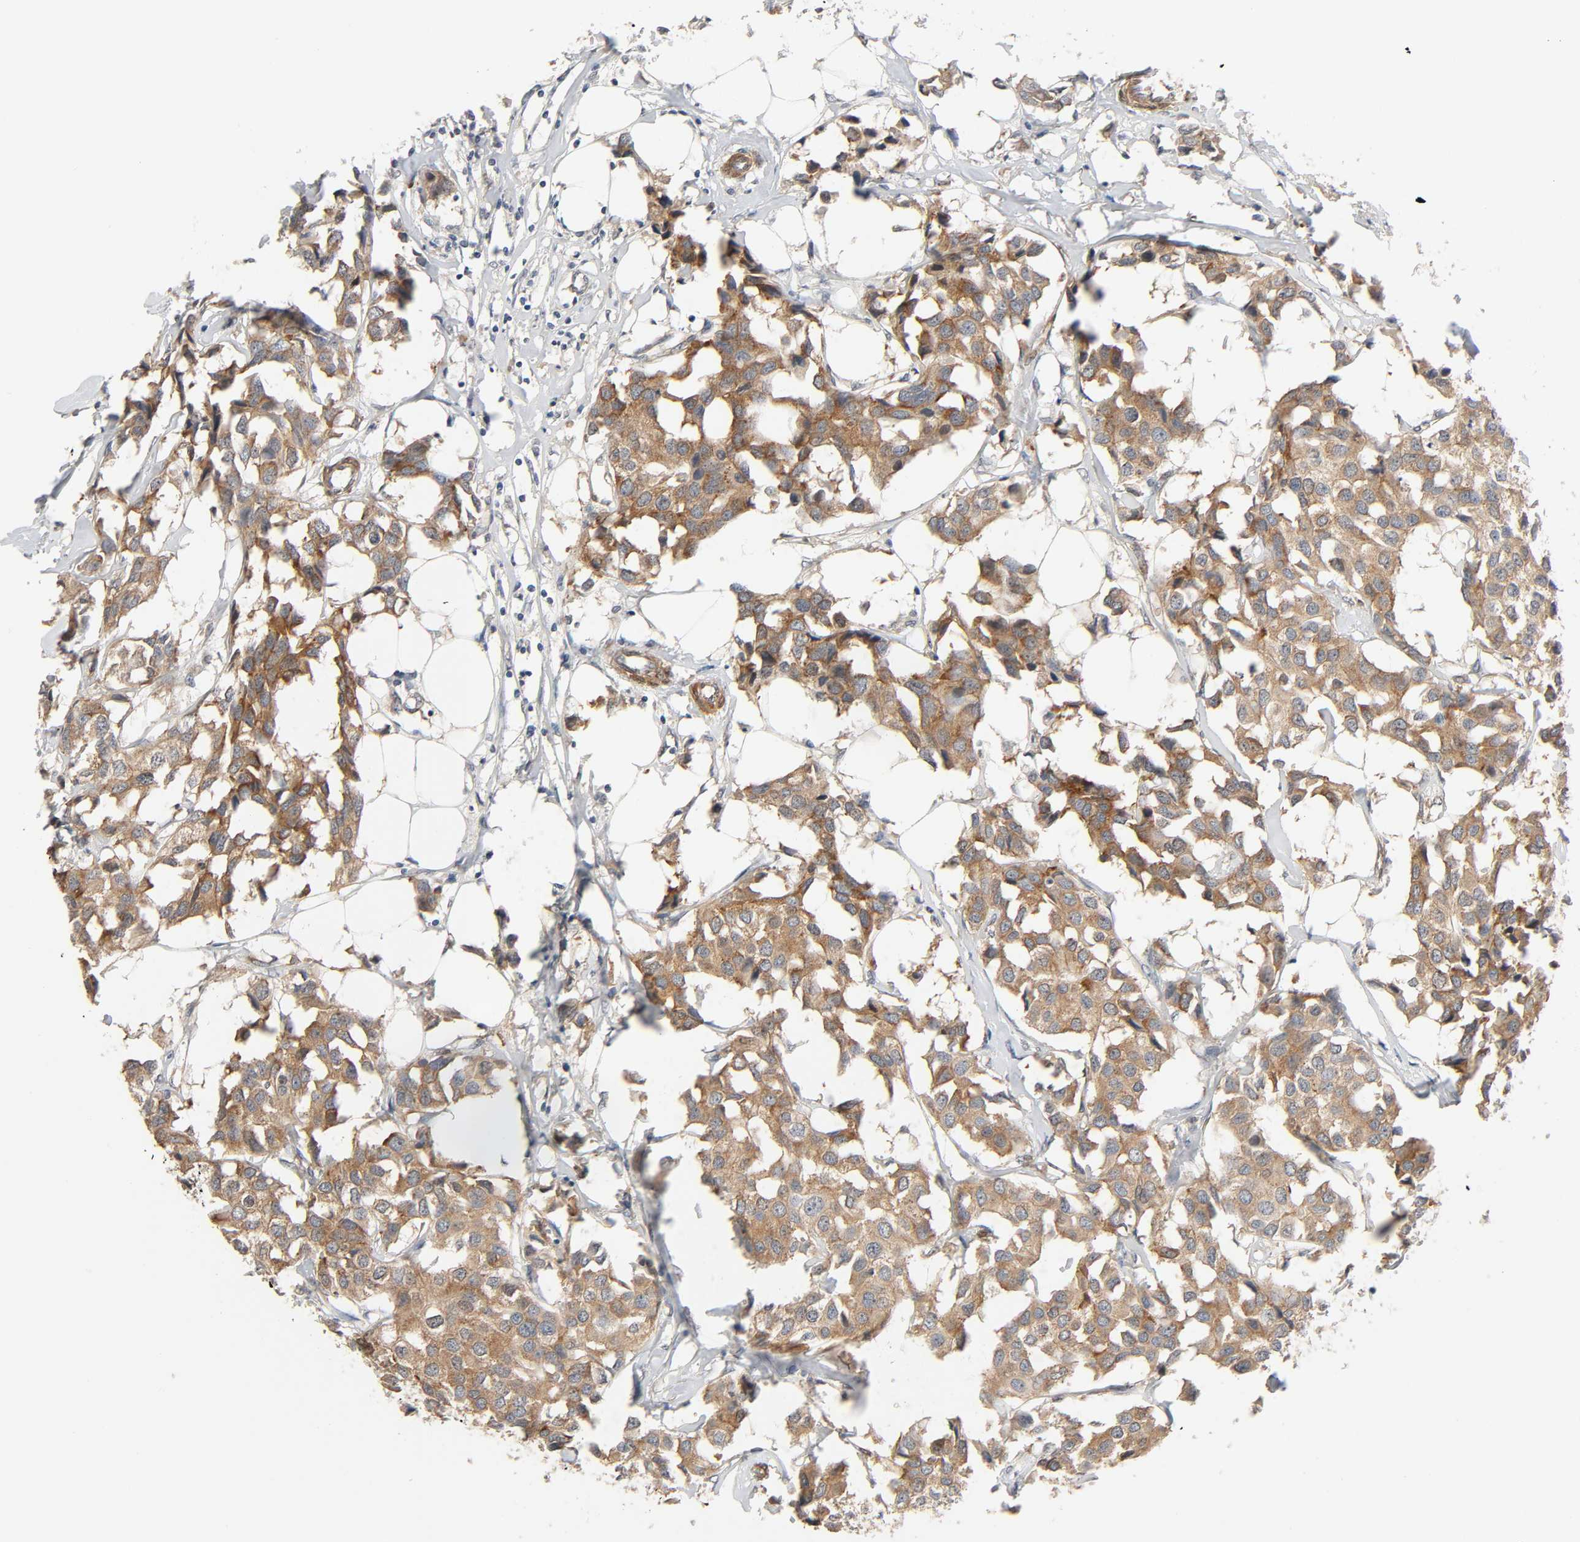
{"staining": {"intensity": "weak", "quantity": ">75%", "location": "cytoplasmic/membranous"}, "tissue": "breast cancer", "cell_type": "Tumor cells", "image_type": "cancer", "snomed": [{"axis": "morphology", "description": "Duct carcinoma"}, {"axis": "topography", "description": "Breast"}], "caption": "IHC micrograph of neoplastic tissue: breast cancer stained using immunohistochemistry (IHC) shows low levels of weak protein expression localized specifically in the cytoplasmic/membranous of tumor cells, appearing as a cytoplasmic/membranous brown color.", "gene": "PTK2", "patient": {"sex": "female", "age": 80}}